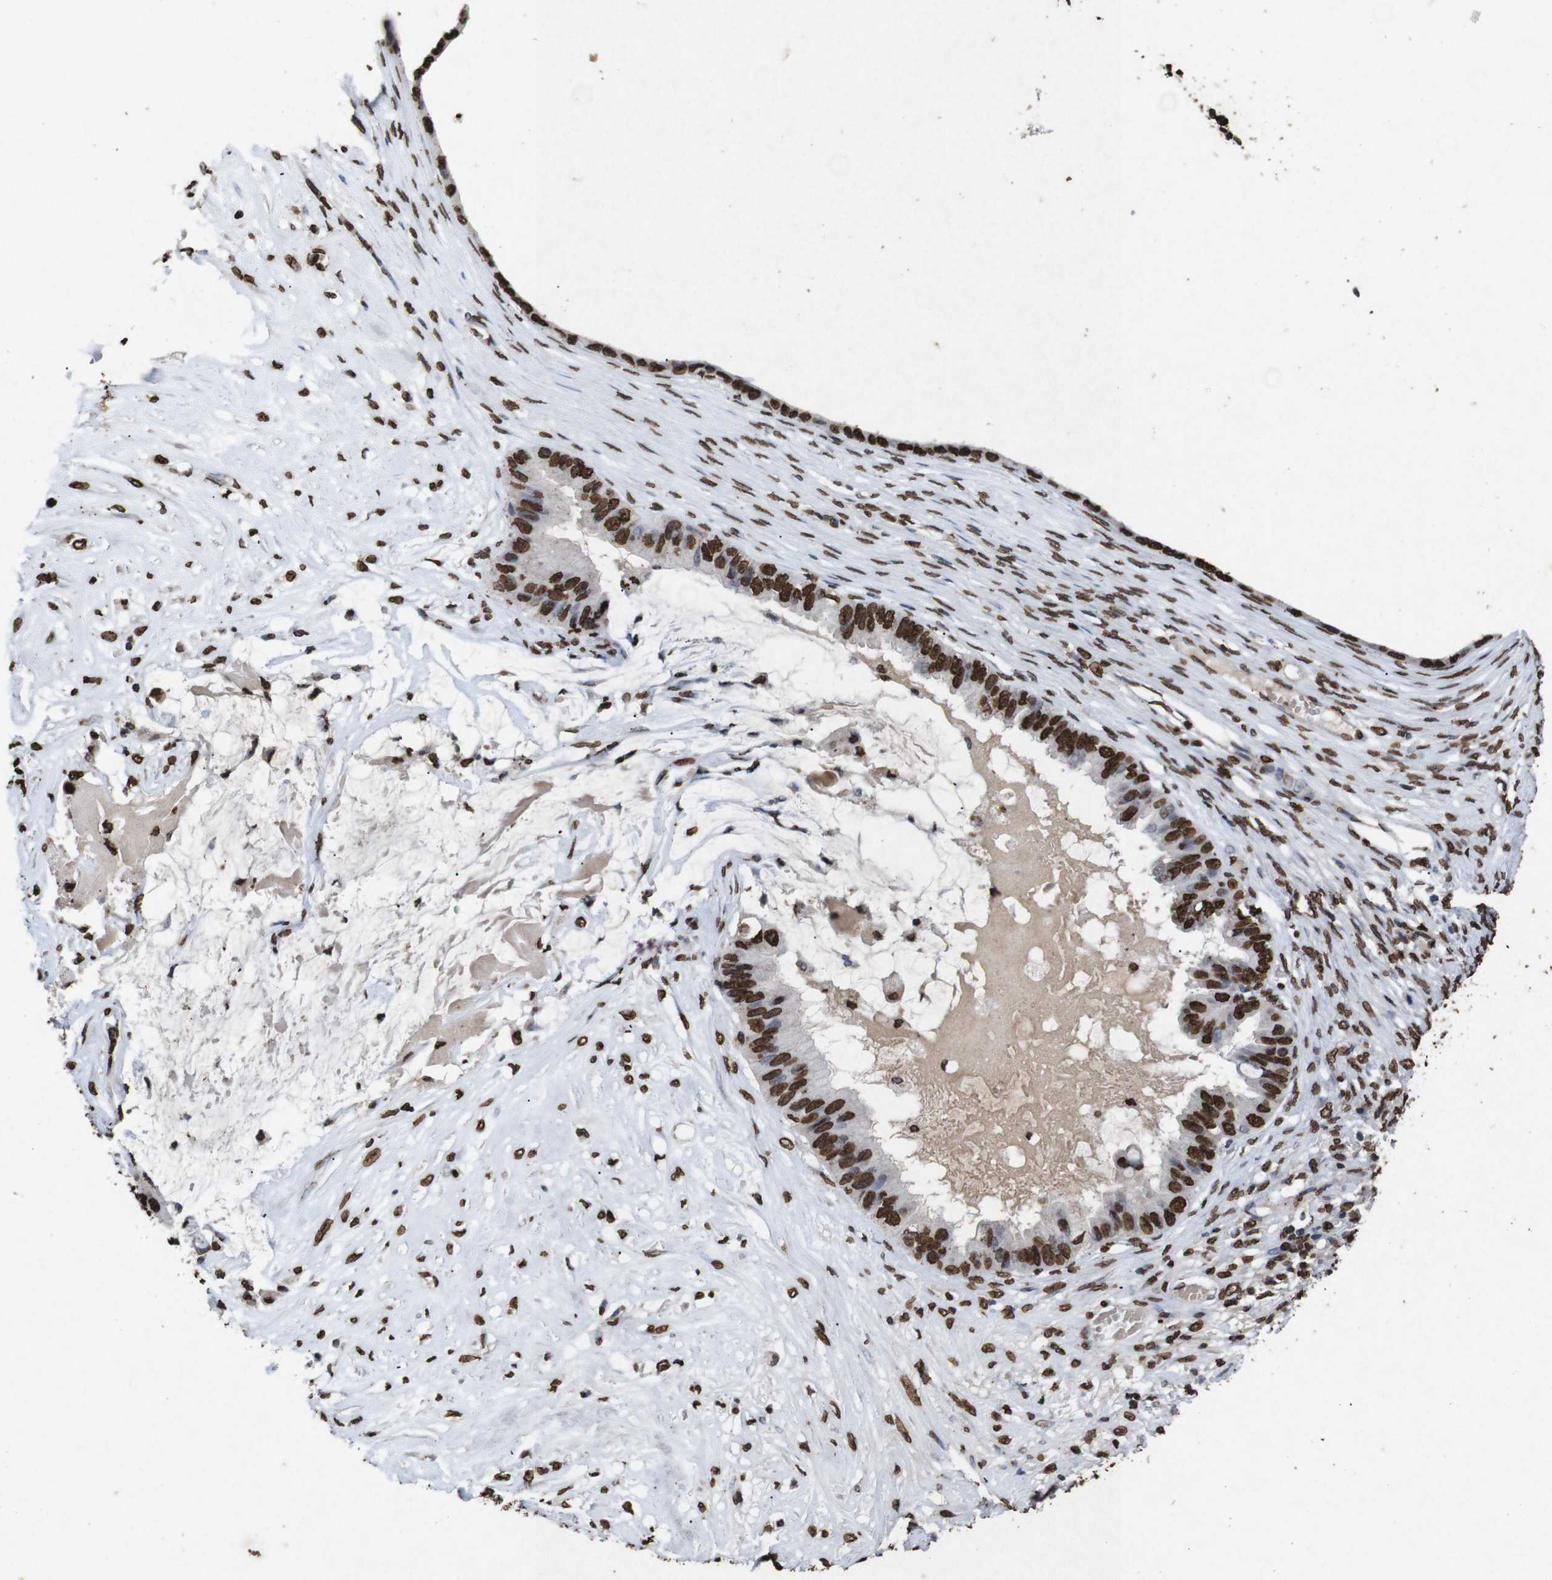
{"staining": {"intensity": "strong", "quantity": ">75%", "location": "nuclear"}, "tissue": "ovarian cancer", "cell_type": "Tumor cells", "image_type": "cancer", "snomed": [{"axis": "morphology", "description": "Cystadenocarcinoma, mucinous, NOS"}, {"axis": "topography", "description": "Ovary"}], "caption": "Immunohistochemistry micrograph of ovarian cancer stained for a protein (brown), which displays high levels of strong nuclear positivity in about >75% of tumor cells.", "gene": "MDM2", "patient": {"sex": "female", "age": 80}}